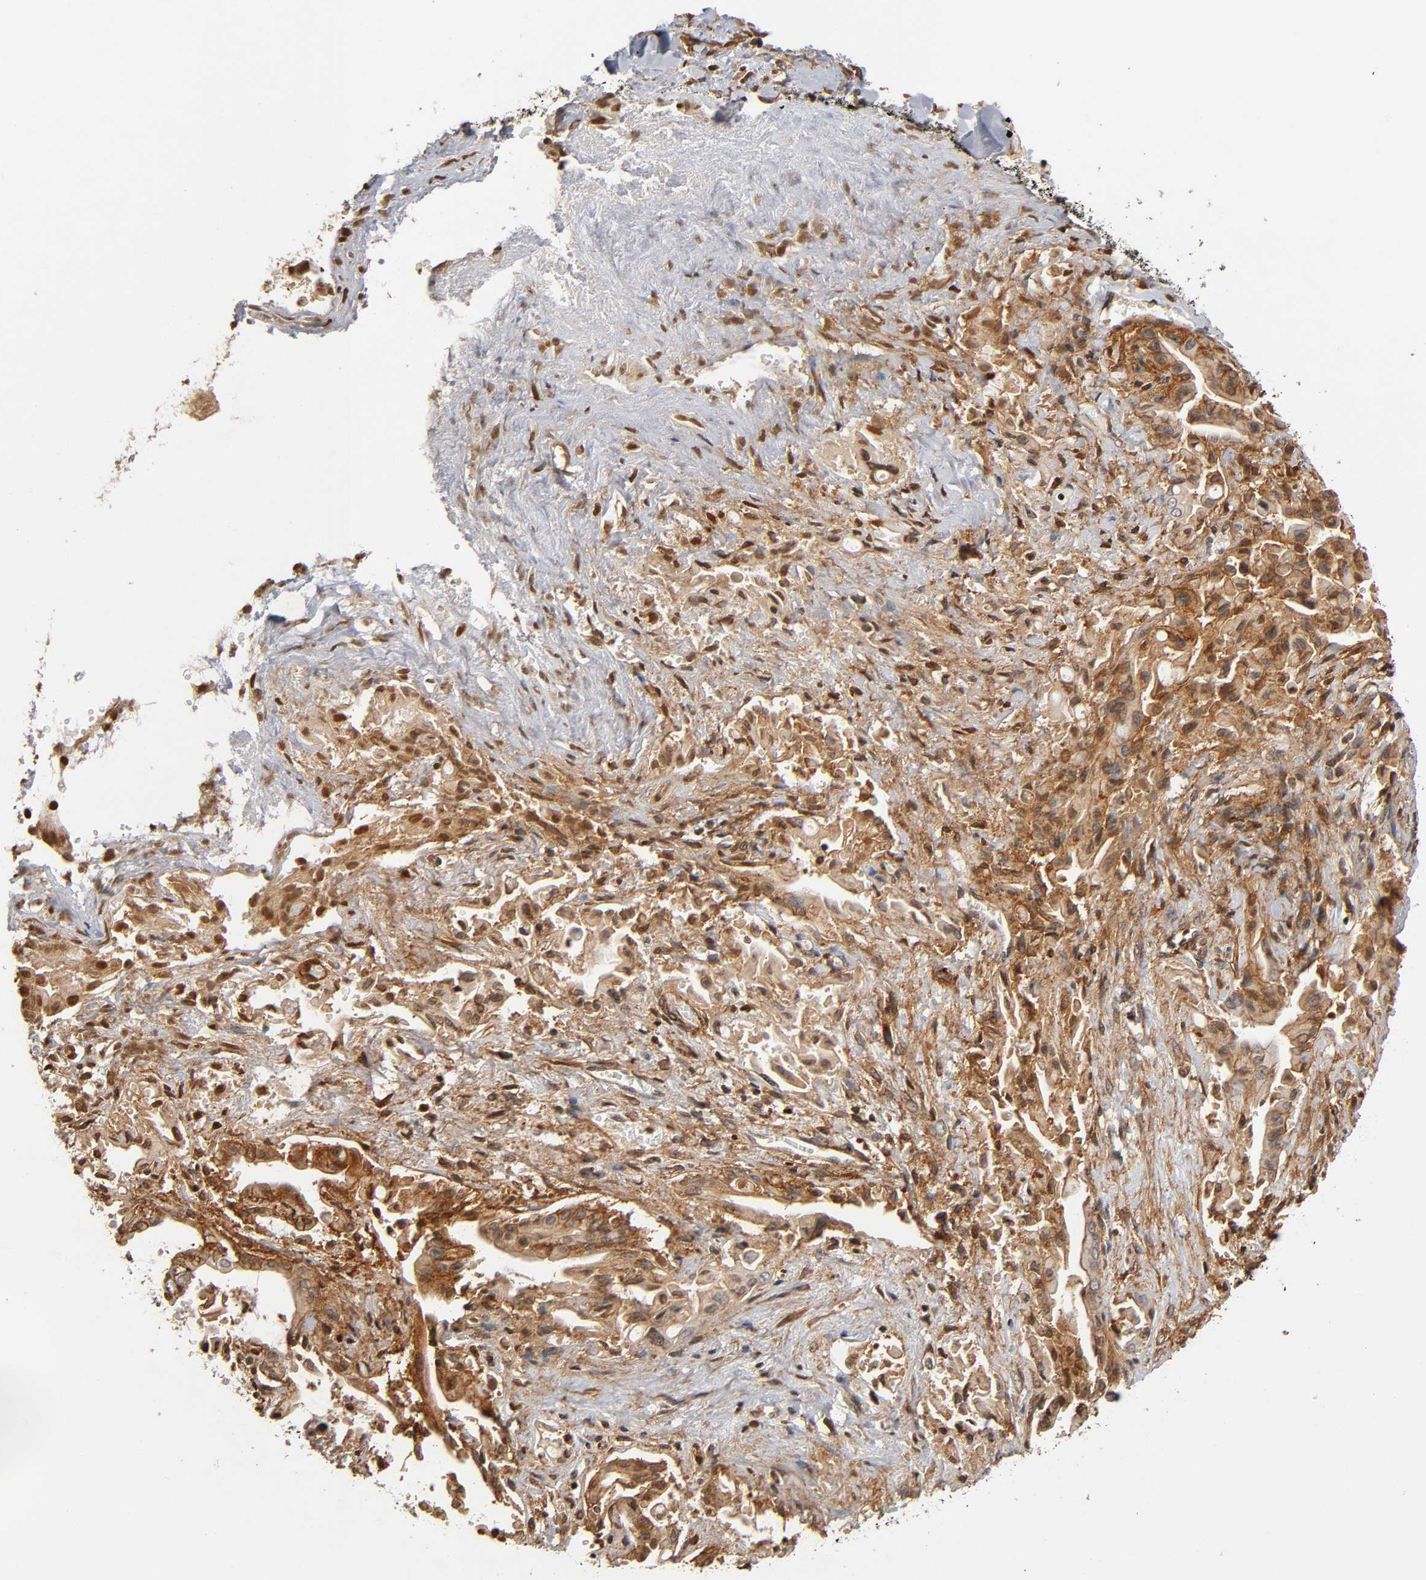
{"staining": {"intensity": "moderate", "quantity": ">75%", "location": "cytoplasmic/membranous"}, "tissue": "liver cancer", "cell_type": "Tumor cells", "image_type": "cancer", "snomed": [{"axis": "morphology", "description": "Cholangiocarcinoma"}, {"axis": "topography", "description": "Liver"}], "caption": "Liver cholangiocarcinoma stained with DAB (3,3'-diaminobenzidine) immunohistochemistry exhibits medium levels of moderate cytoplasmic/membranous positivity in approximately >75% of tumor cells.", "gene": "ITGAV", "patient": {"sex": "male", "age": 58}}